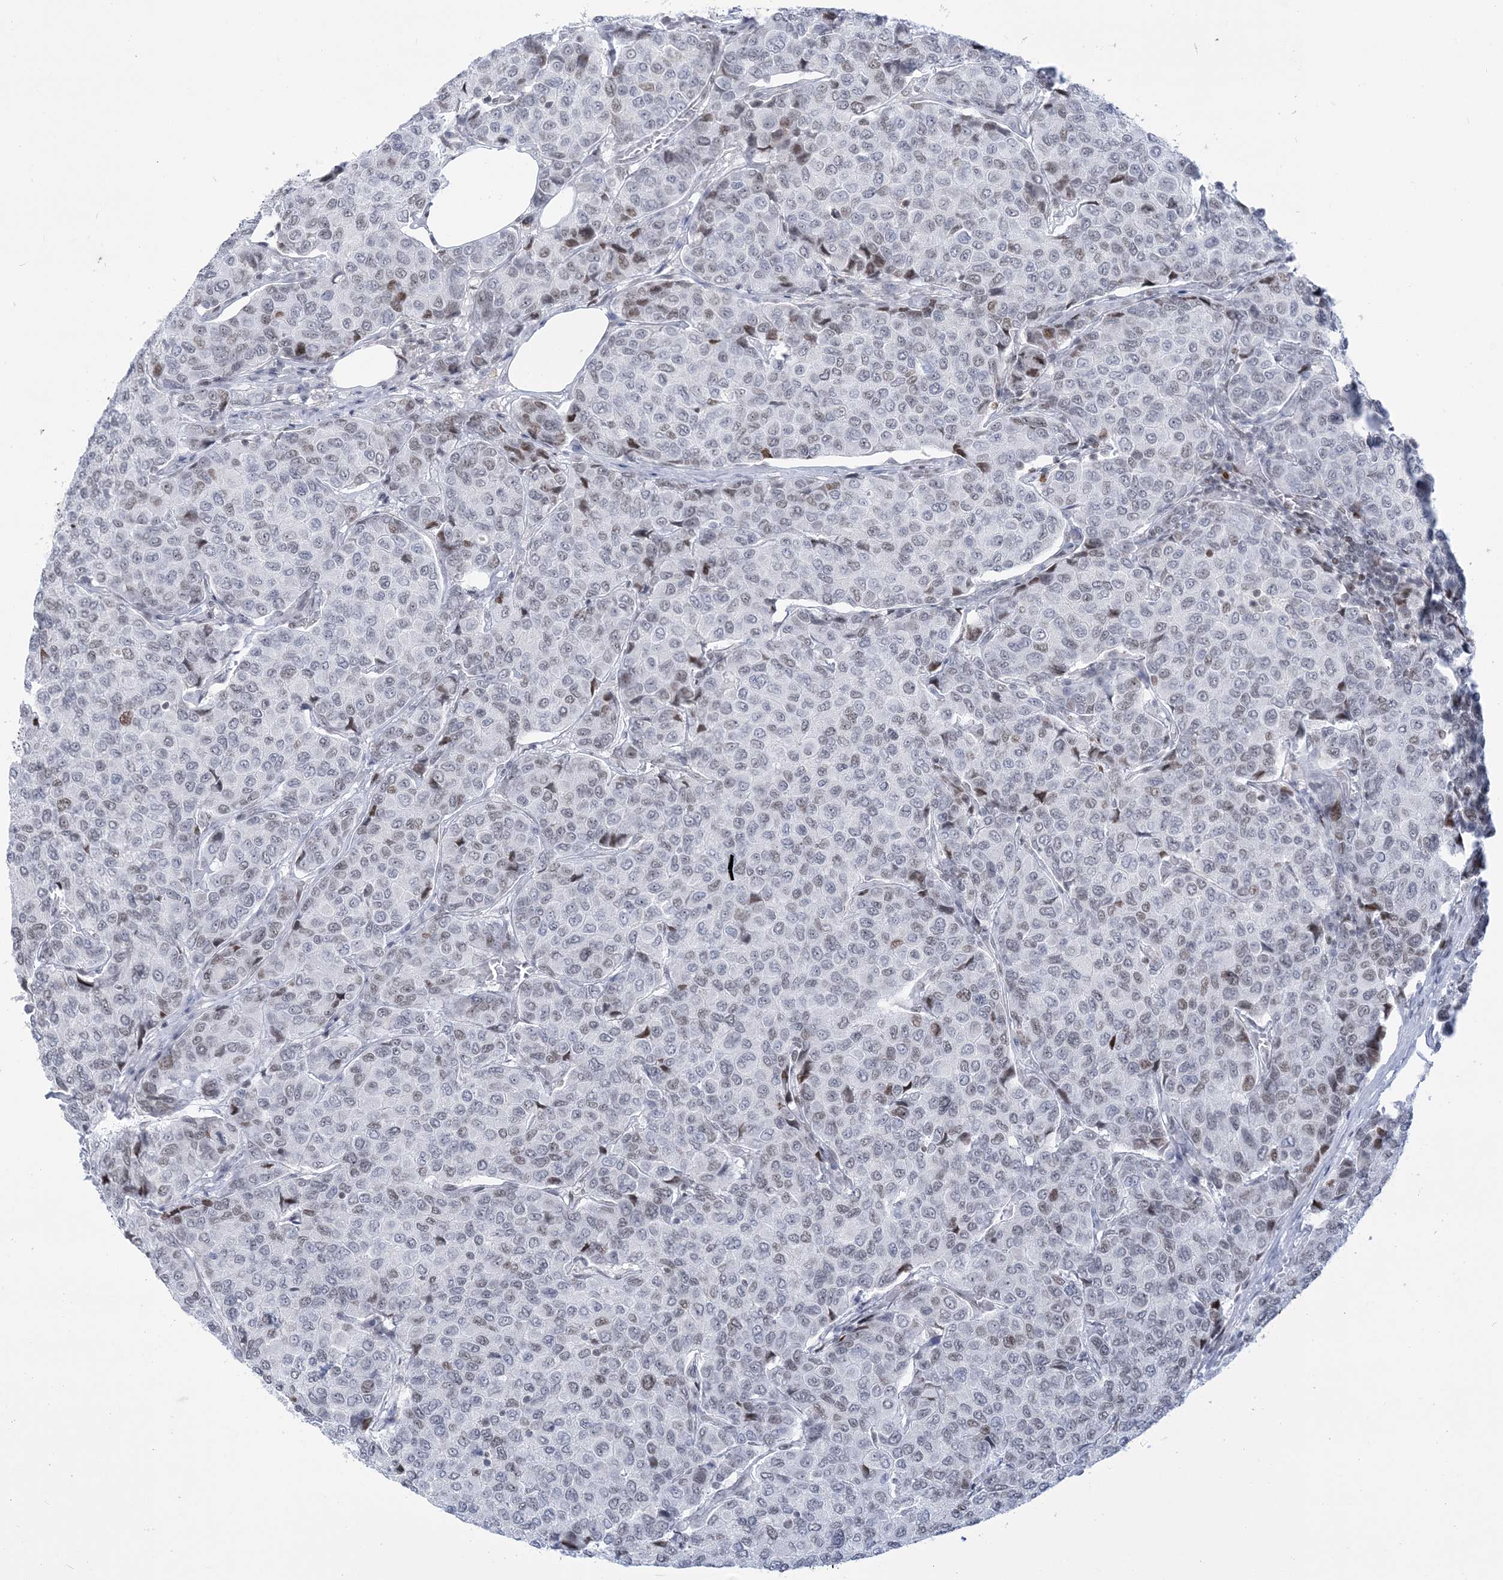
{"staining": {"intensity": "weak", "quantity": "<25%", "location": "nuclear"}, "tissue": "breast cancer", "cell_type": "Tumor cells", "image_type": "cancer", "snomed": [{"axis": "morphology", "description": "Duct carcinoma"}, {"axis": "topography", "description": "Breast"}], "caption": "This is an IHC photomicrograph of human breast cancer. There is no expression in tumor cells.", "gene": "DDX21", "patient": {"sex": "female", "age": 55}}